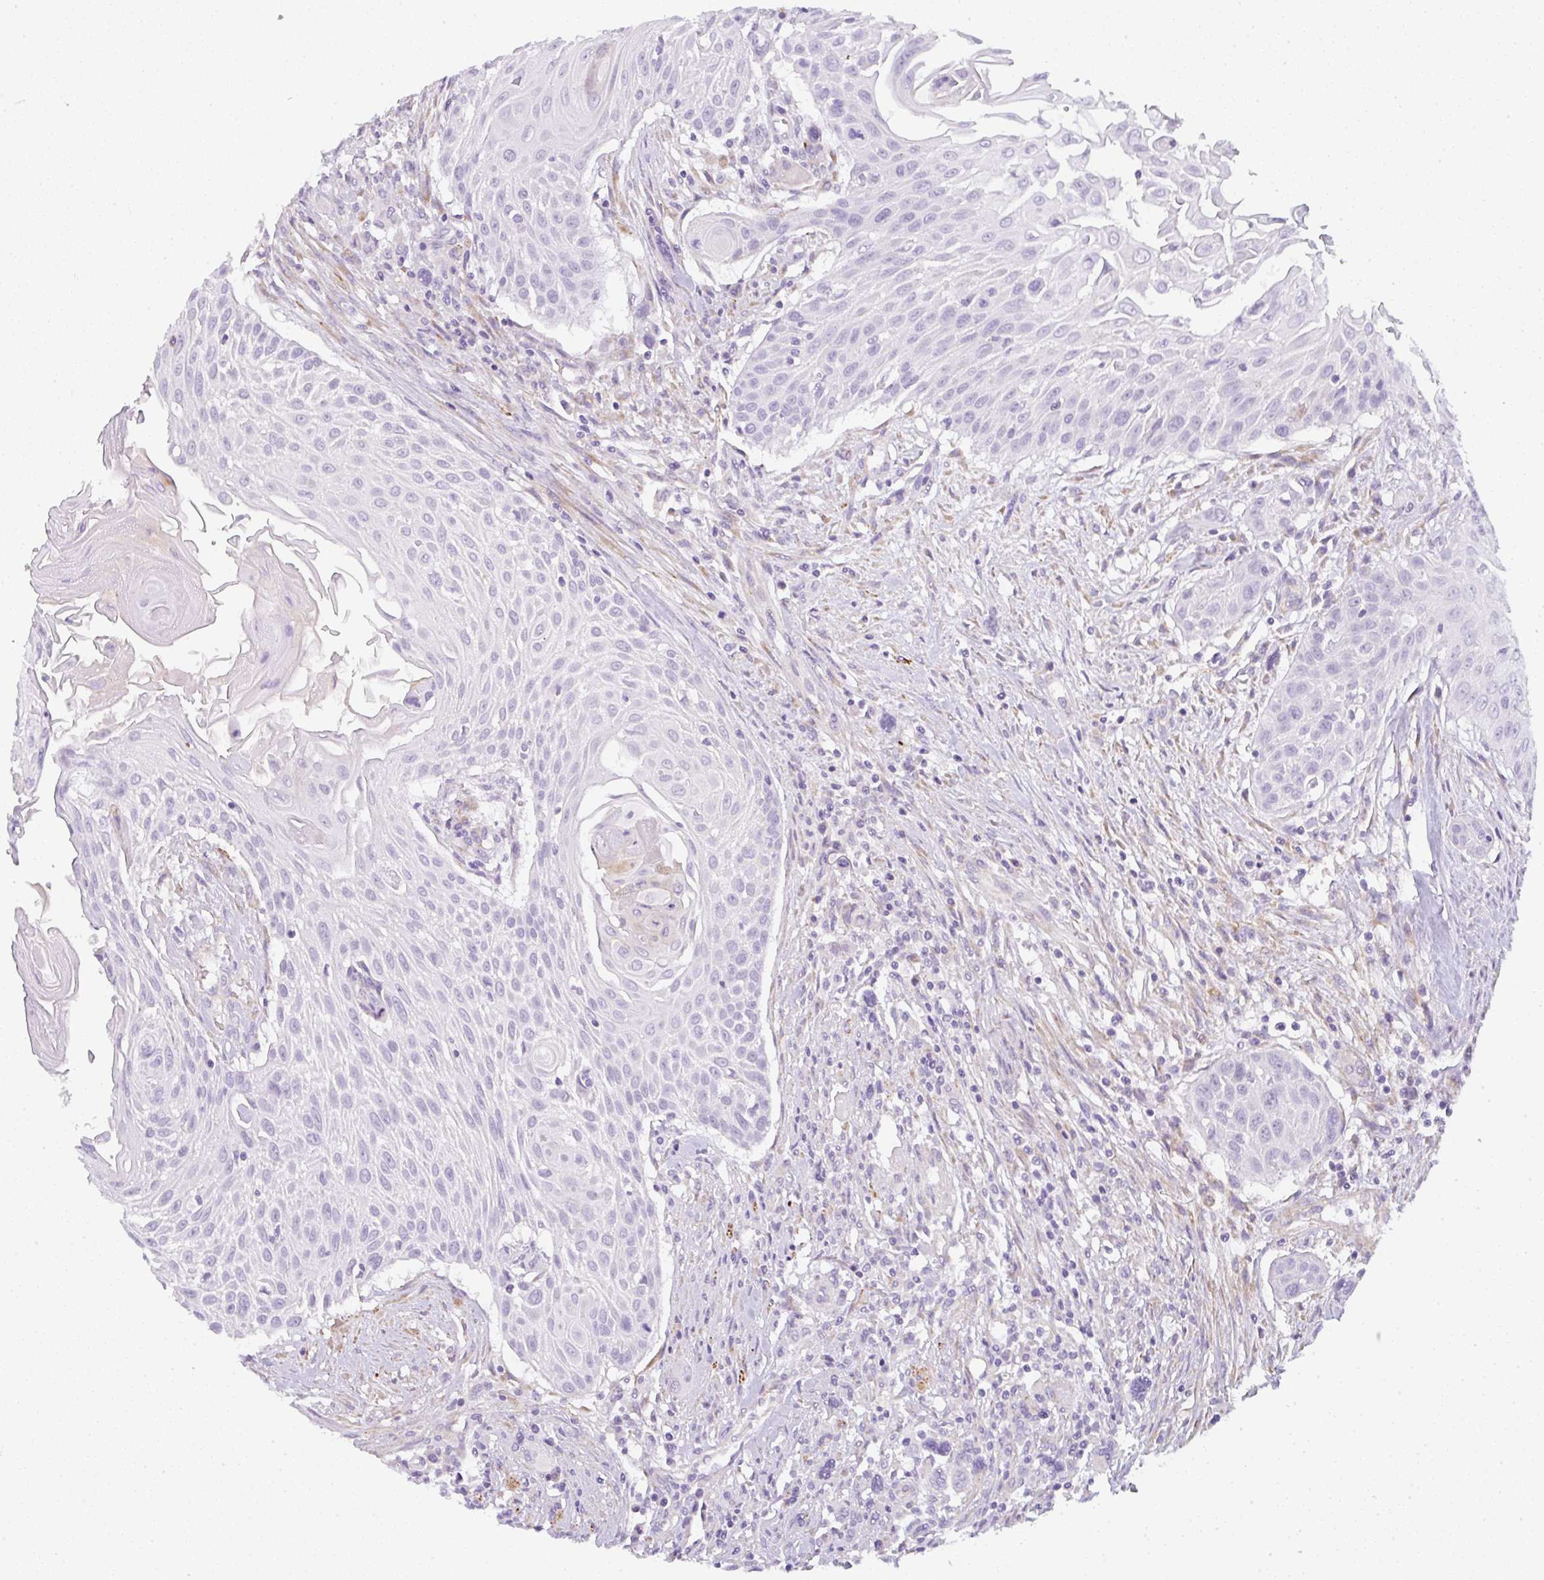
{"staining": {"intensity": "negative", "quantity": "none", "location": "none"}, "tissue": "head and neck cancer", "cell_type": "Tumor cells", "image_type": "cancer", "snomed": [{"axis": "morphology", "description": "Squamous cell carcinoma, NOS"}, {"axis": "topography", "description": "Lymph node"}, {"axis": "topography", "description": "Salivary gland"}, {"axis": "topography", "description": "Head-Neck"}], "caption": "The micrograph displays no staining of tumor cells in head and neck squamous cell carcinoma. (Brightfield microscopy of DAB (3,3'-diaminobenzidine) immunohistochemistry at high magnification).", "gene": "LPAR4", "patient": {"sex": "female", "age": 74}}